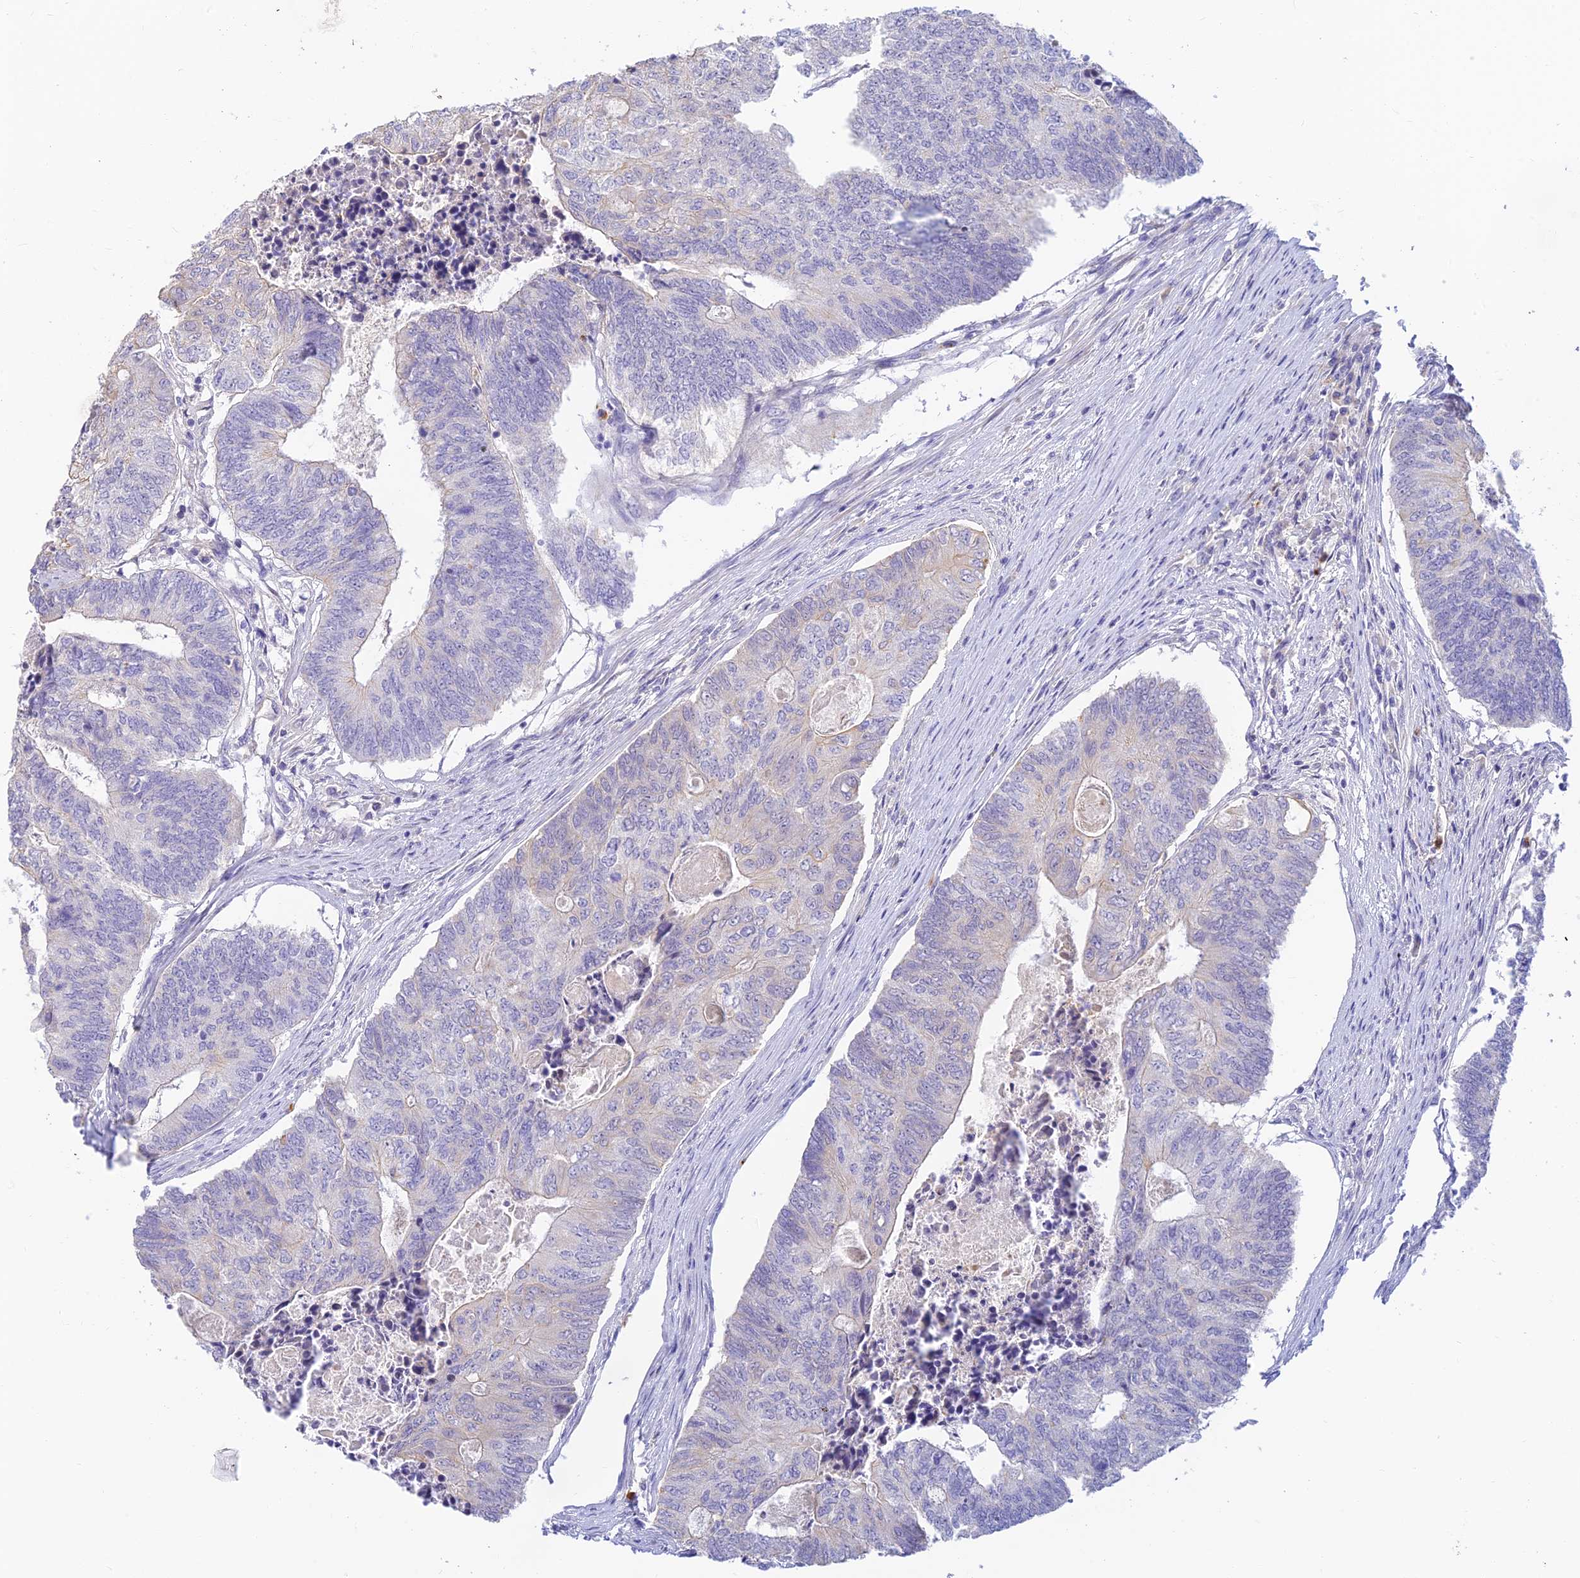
{"staining": {"intensity": "negative", "quantity": "none", "location": "none"}, "tissue": "colorectal cancer", "cell_type": "Tumor cells", "image_type": "cancer", "snomed": [{"axis": "morphology", "description": "Adenocarcinoma, NOS"}, {"axis": "topography", "description": "Colon"}], "caption": "DAB (3,3'-diaminobenzidine) immunohistochemical staining of colorectal adenocarcinoma shows no significant positivity in tumor cells. (DAB (3,3'-diaminobenzidine) immunohistochemistry, high magnification).", "gene": "INTS13", "patient": {"sex": "female", "age": 67}}